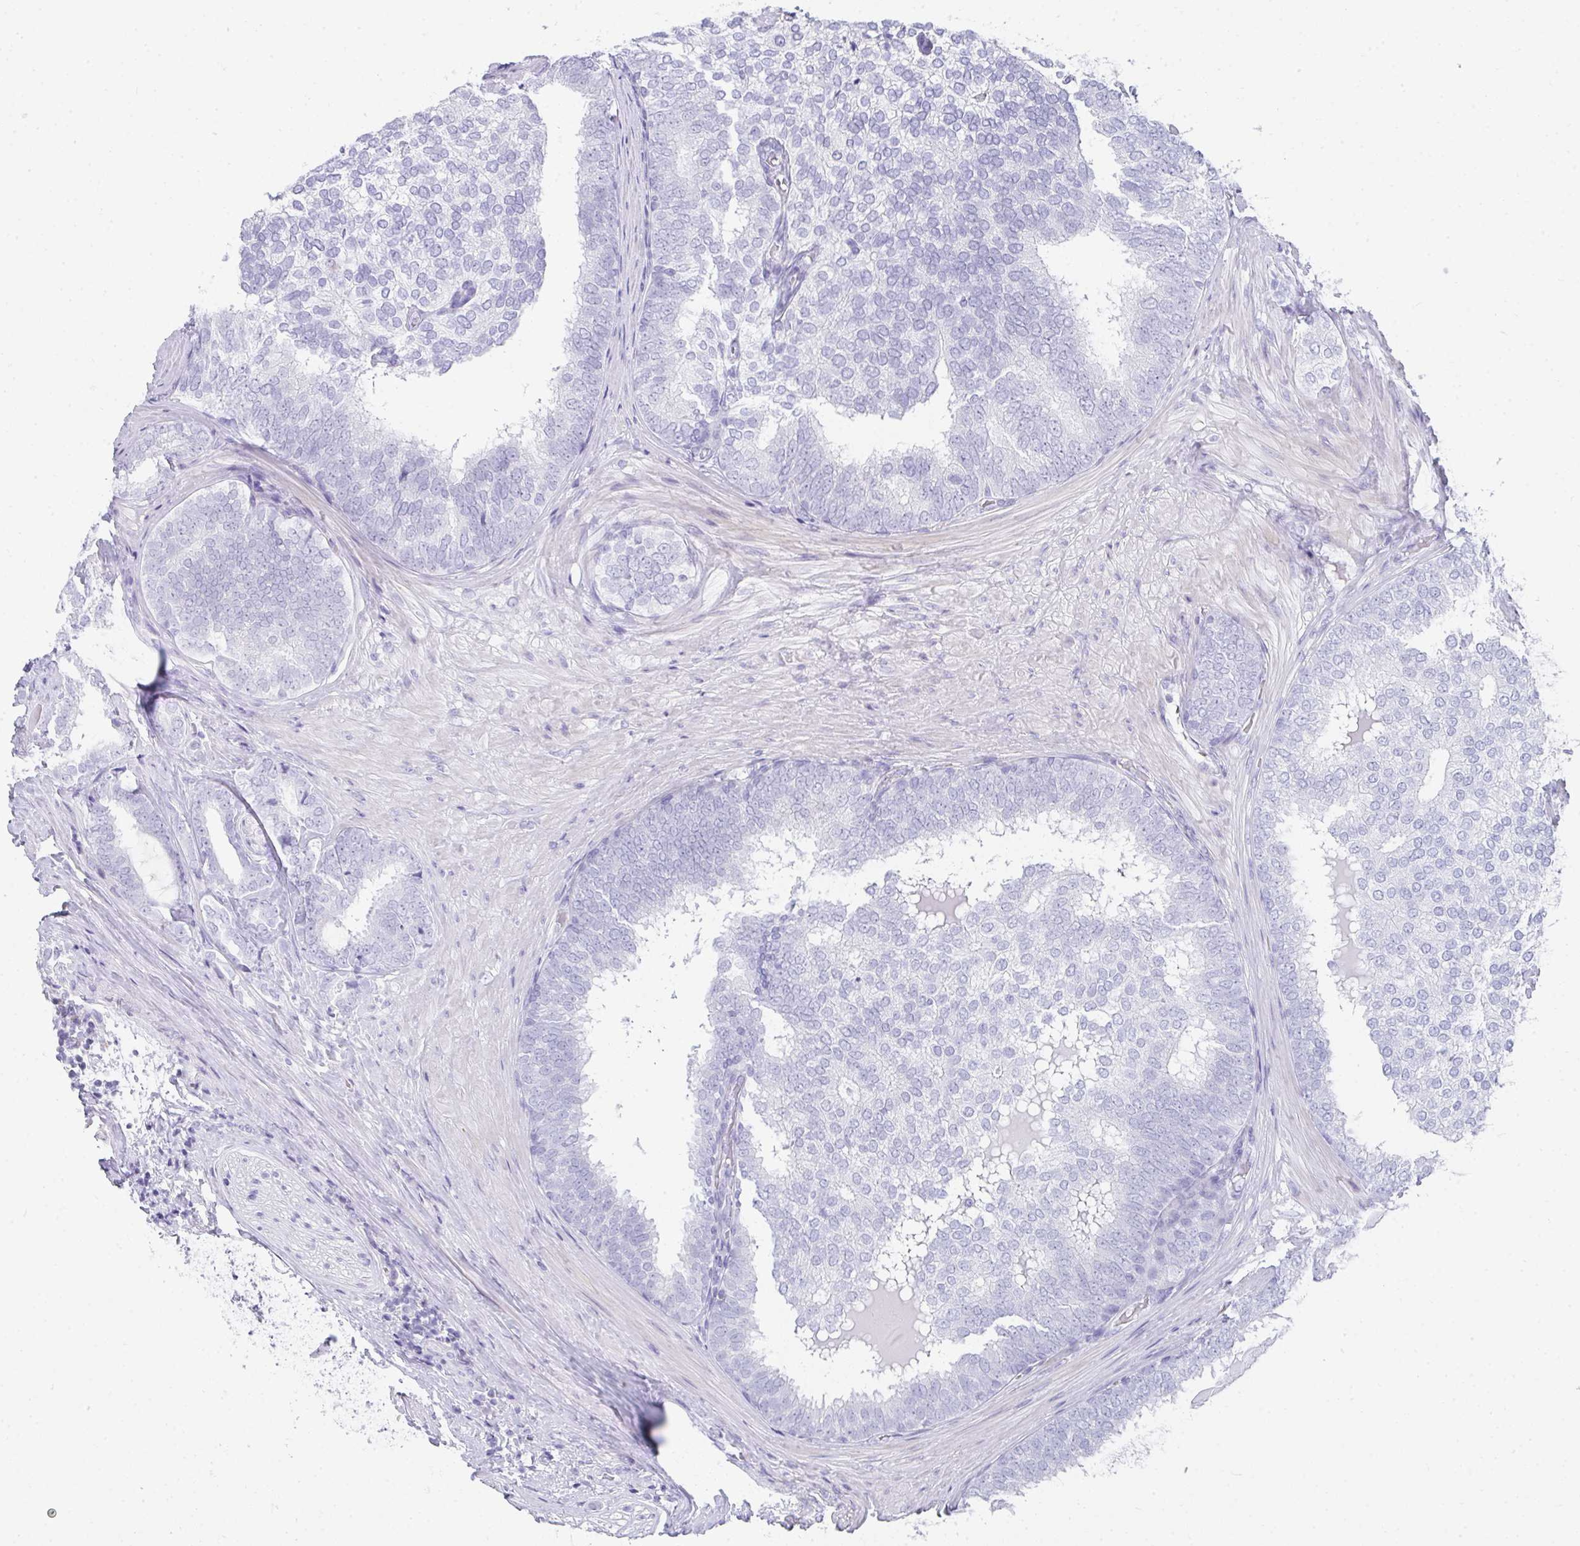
{"staining": {"intensity": "negative", "quantity": "none", "location": "none"}, "tissue": "prostate cancer", "cell_type": "Tumor cells", "image_type": "cancer", "snomed": [{"axis": "morphology", "description": "Adenocarcinoma, High grade"}, {"axis": "topography", "description": "Prostate"}], "caption": "High-grade adenocarcinoma (prostate) stained for a protein using immunohistochemistry demonstrates no positivity tumor cells.", "gene": "RLF", "patient": {"sex": "male", "age": 72}}